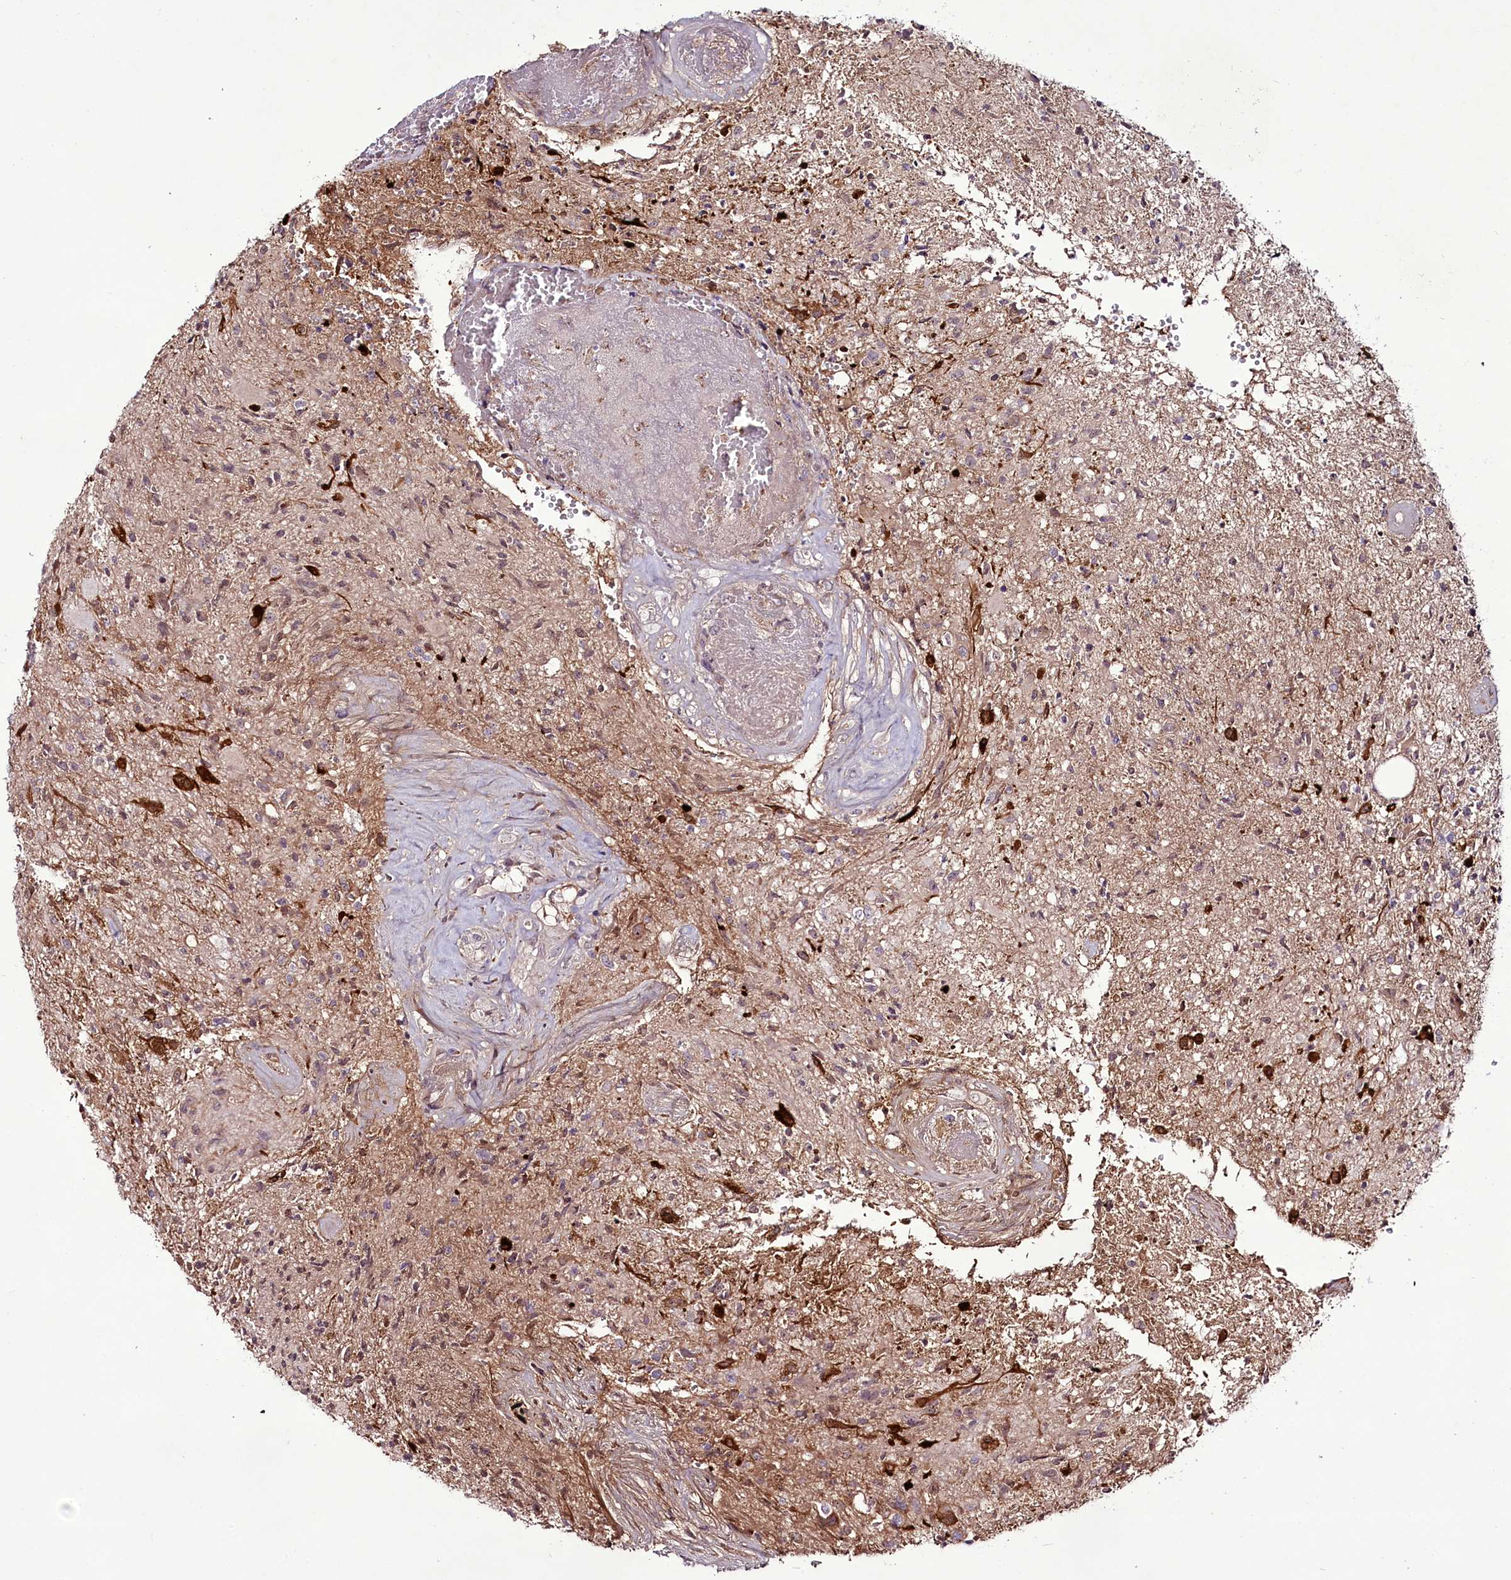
{"staining": {"intensity": "negative", "quantity": "none", "location": "none"}, "tissue": "glioma", "cell_type": "Tumor cells", "image_type": "cancer", "snomed": [{"axis": "morphology", "description": "Glioma, malignant, High grade"}, {"axis": "topography", "description": "Brain"}], "caption": "Tumor cells are negative for brown protein staining in glioma.", "gene": "RSBN1", "patient": {"sex": "male", "age": 56}}